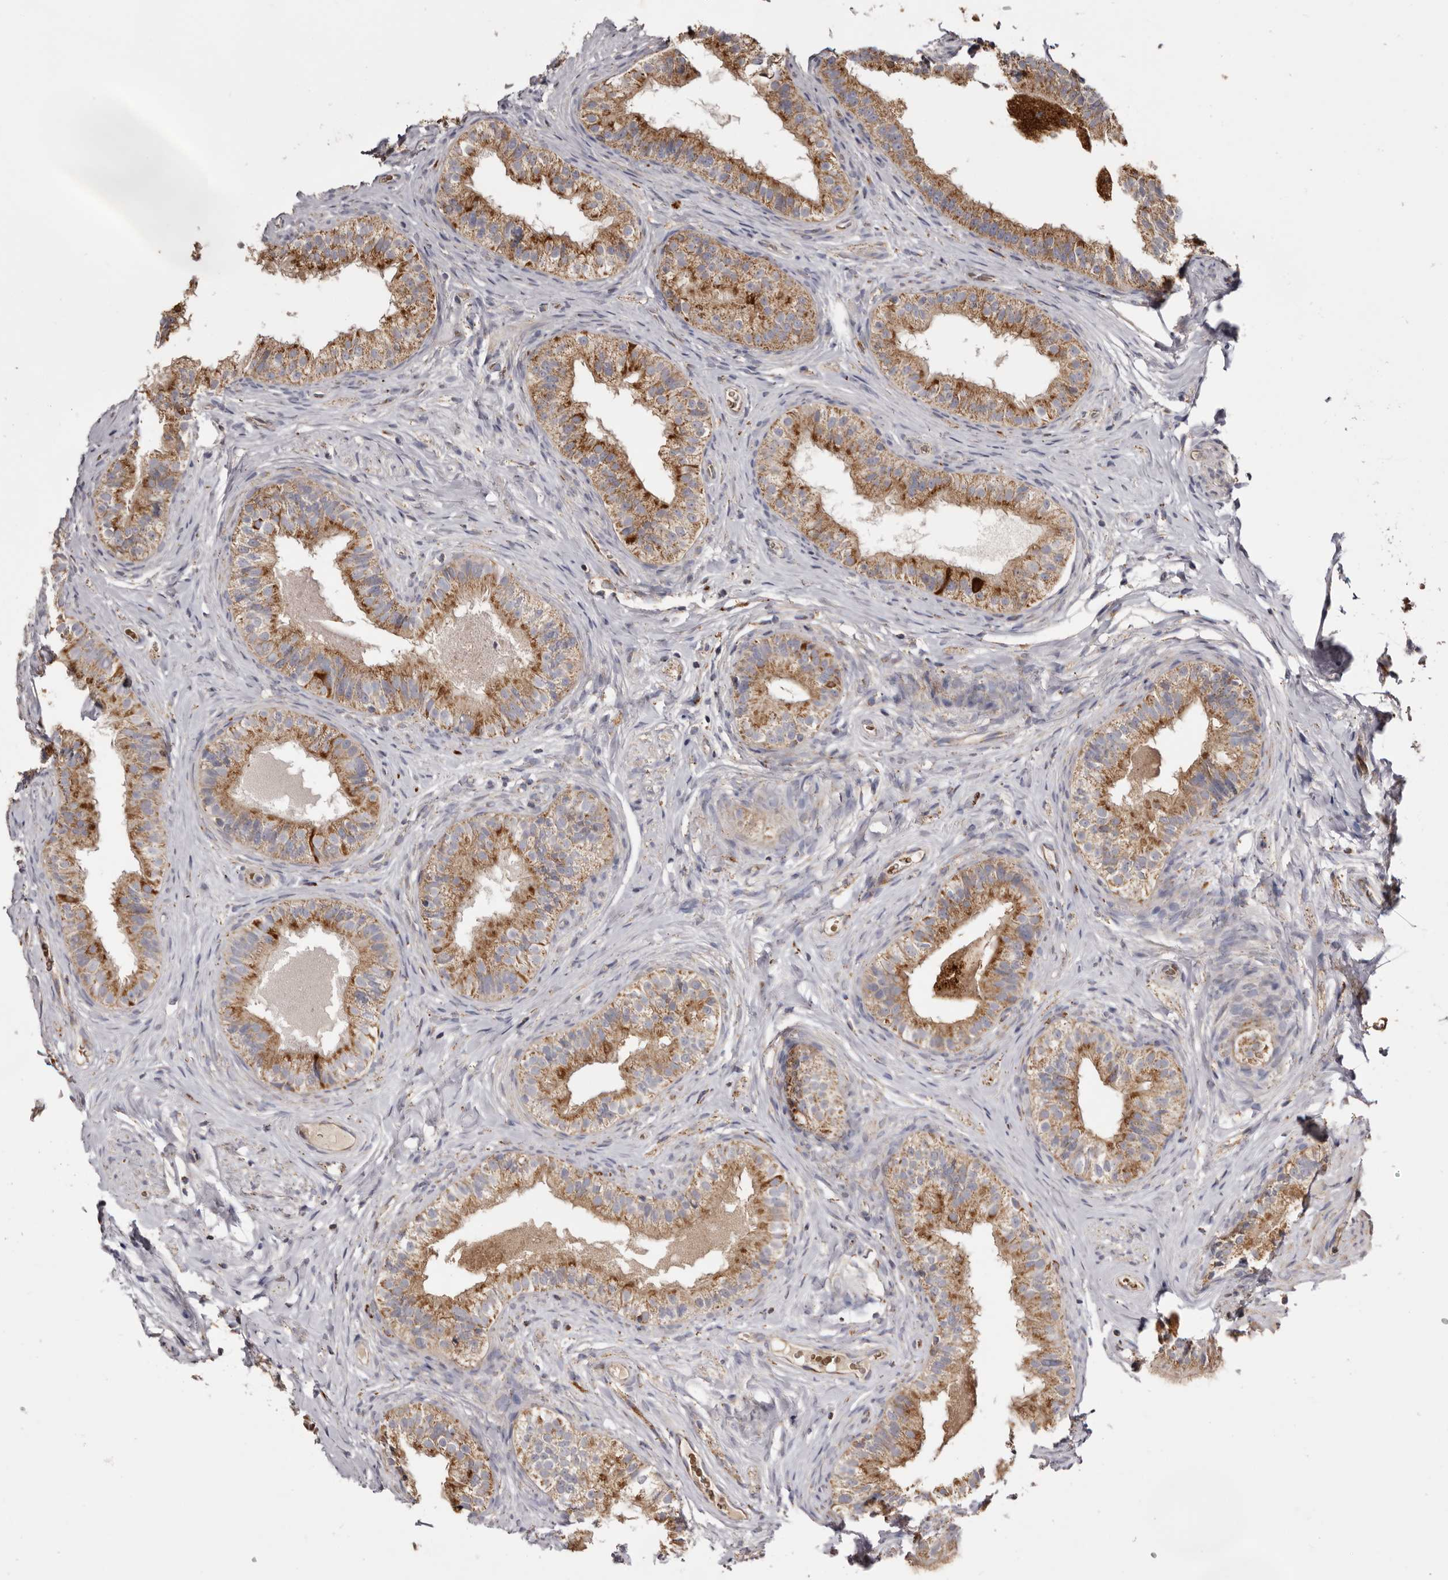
{"staining": {"intensity": "moderate", "quantity": ">75%", "location": "cytoplasmic/membranous"}, "tissue": "epididymis", "cell_type": "Glandular cells", "image_type": "normal", "snomed": [{"axis": "morphology", "description": "Normal tissue, NOS"}, {"axis": "topography", "description": "Epididymis"}], "caption": "Protein expression analysis of normal epididymis demonstrates moderate cytoplasmic/membranous staining in about >75% of glandular cells. (IHC, brightfield microscopy, high magnification).", "gene": "MECR", "patient": {"sex": "male", "age": 49}}